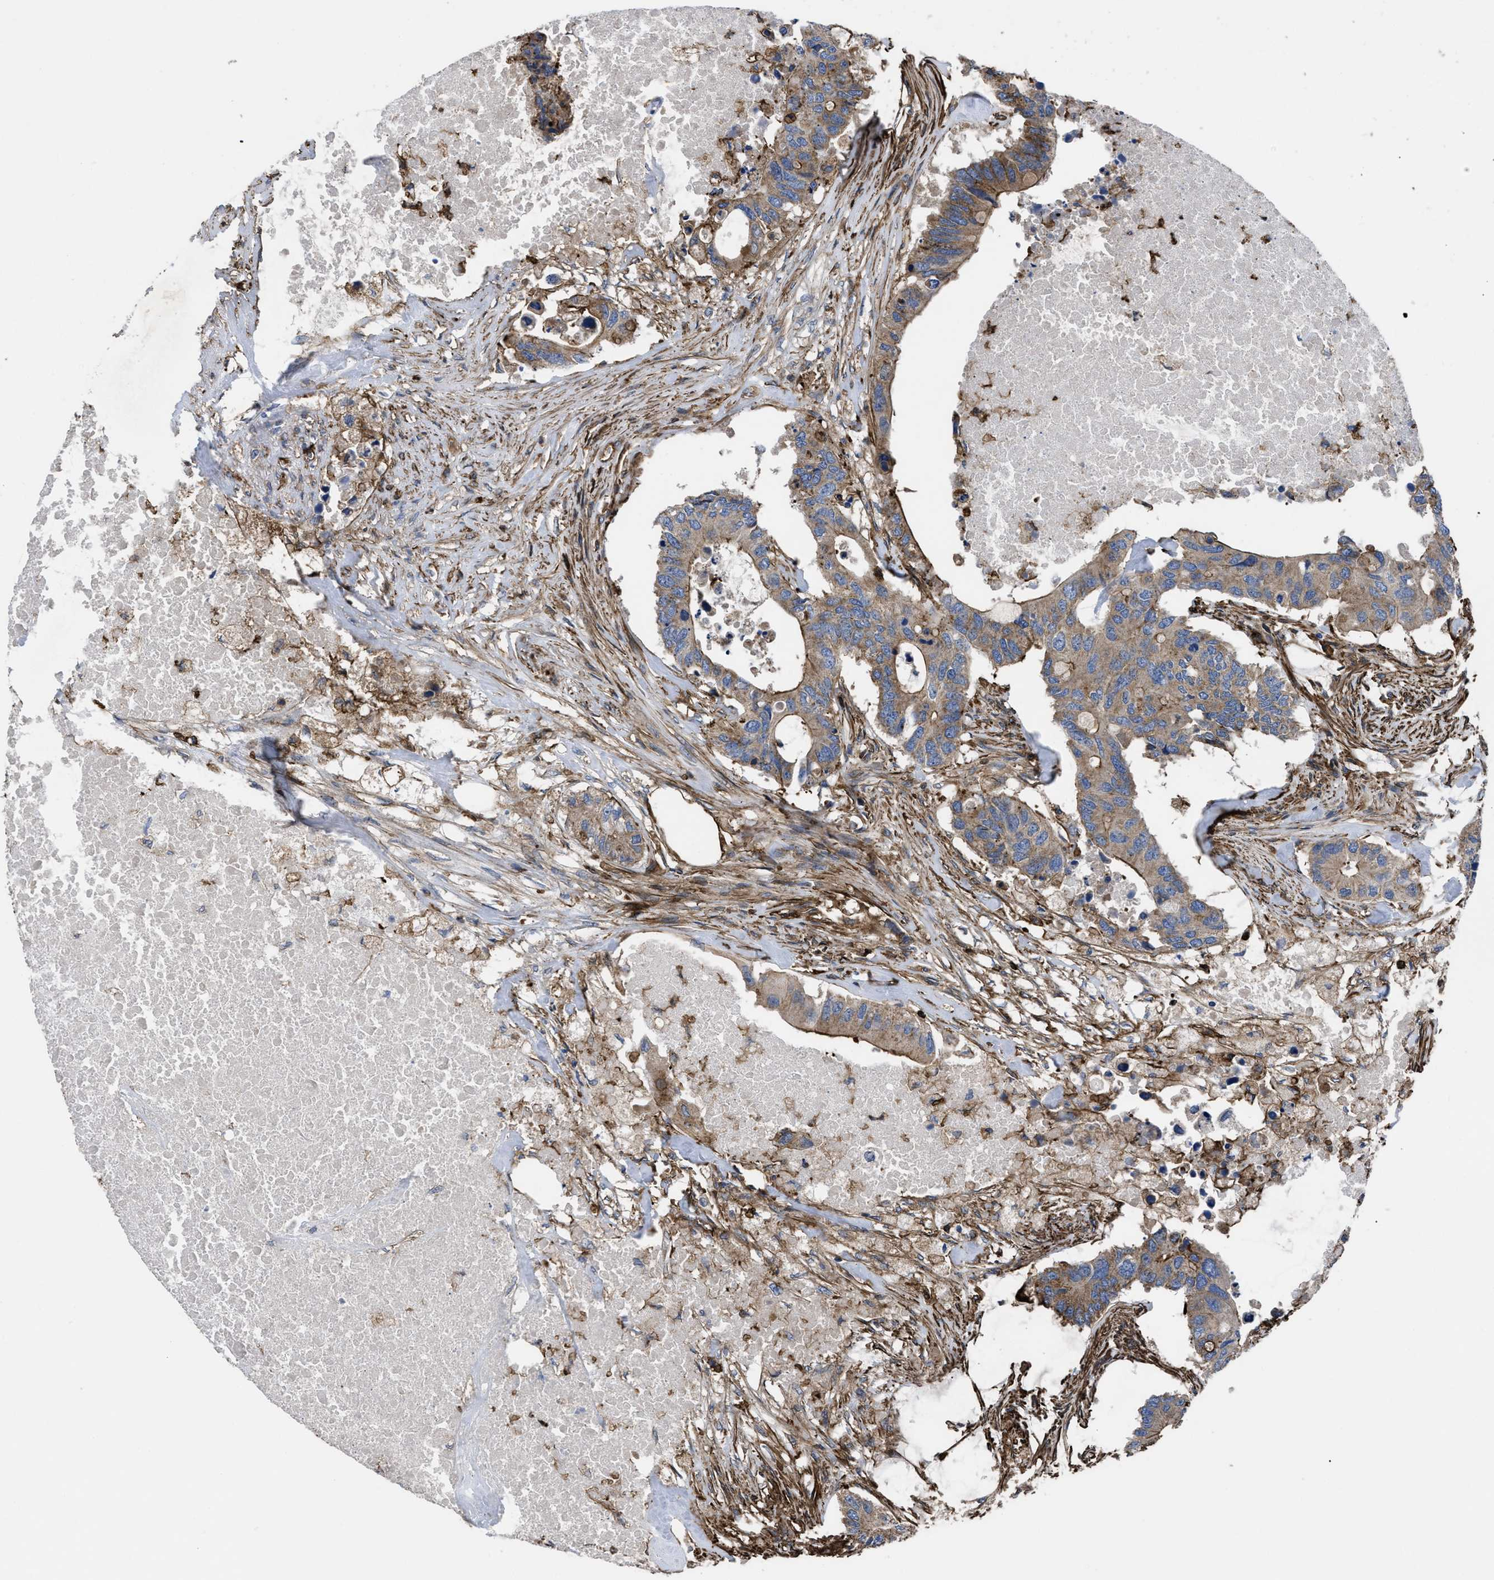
{"staining": {"intensity": "moderate", "quantity": ">75%", "location": "cytoplasmic/membranous"}, "tissue": "colorectal cancer", "cell_type": "Tumor cells", "image_type": "cancer", "snomed": [{"axis": "morphology", "description": "Adenocarcinoma, NOS"}, {"axis": "topography", "description": "Colon"}], "caption": "This is a micrograph of immunohistochemistry (IHC) staining of colorectal adenocarcinoma, which shows moderate expression in the cytoplasmic/membranous of tumor cells.", "gene": "SCUBE2", "patient": {"sex": "male", "age": 71}}